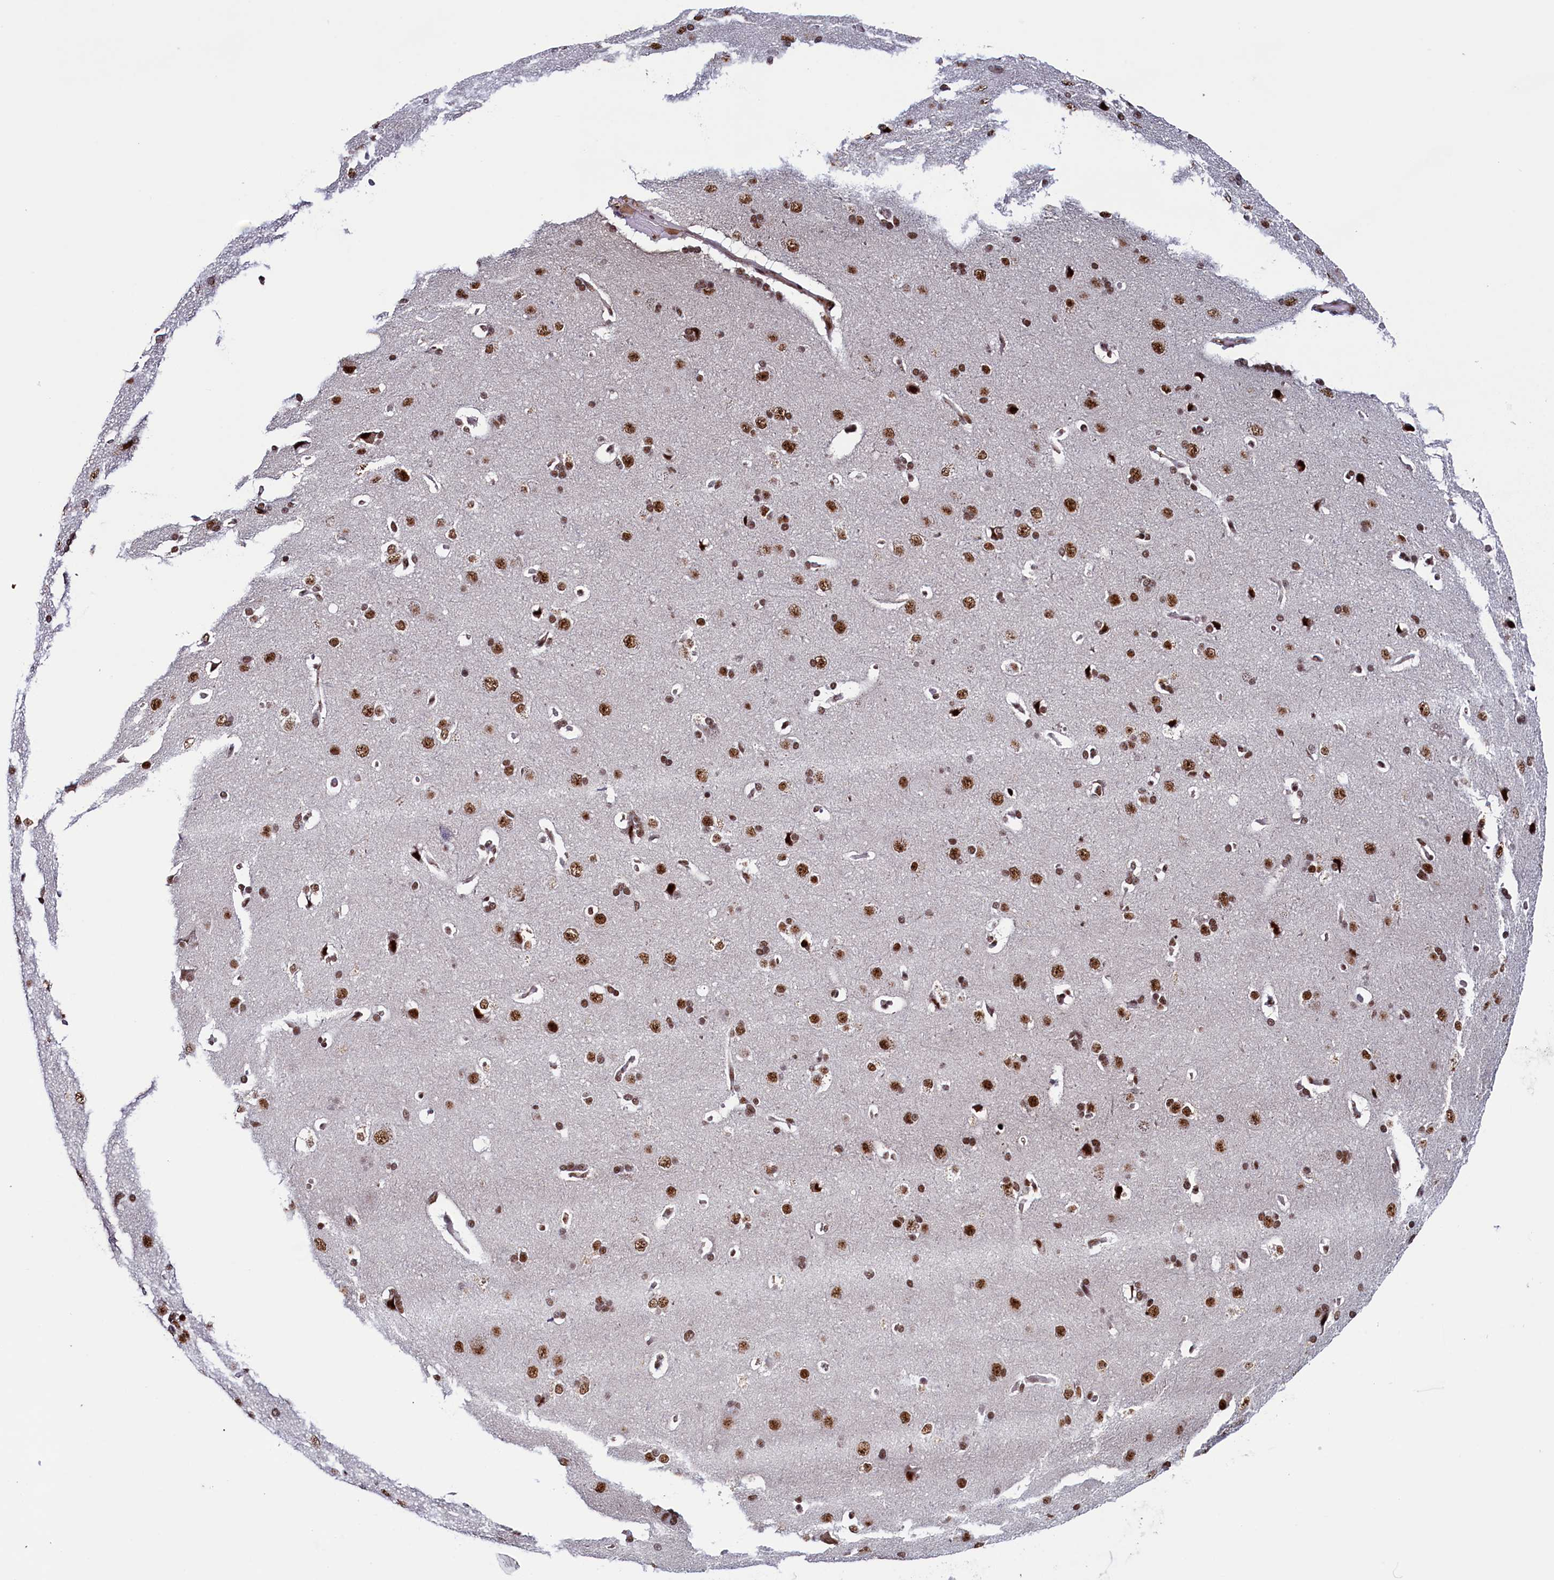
{"staining": {"intensity": "moderate", "quantity": ">75%", "location": "nuclear"}, "tissue": "cerebral cortex", "cell_type": "Endothelial cells", "image_type": "normal", "snomed": [{"axis": "morphology", "description": "Normal tissue, NOS"}, {"axis": "topography", "description": "Cerebral cortex"}], "caption": "Immunohistochemistry histopathology image of benign cerebral cortex: human cerebral cortex stained using immunohistochemistry (IHC) demonstrates medium levels of moderate protein expression localized specifically in the nuclear of endothelial cells, appearing as a nuclear brown color.", "gene": "ZC3H18", "patient": {"sex": "male", "age": 62}}